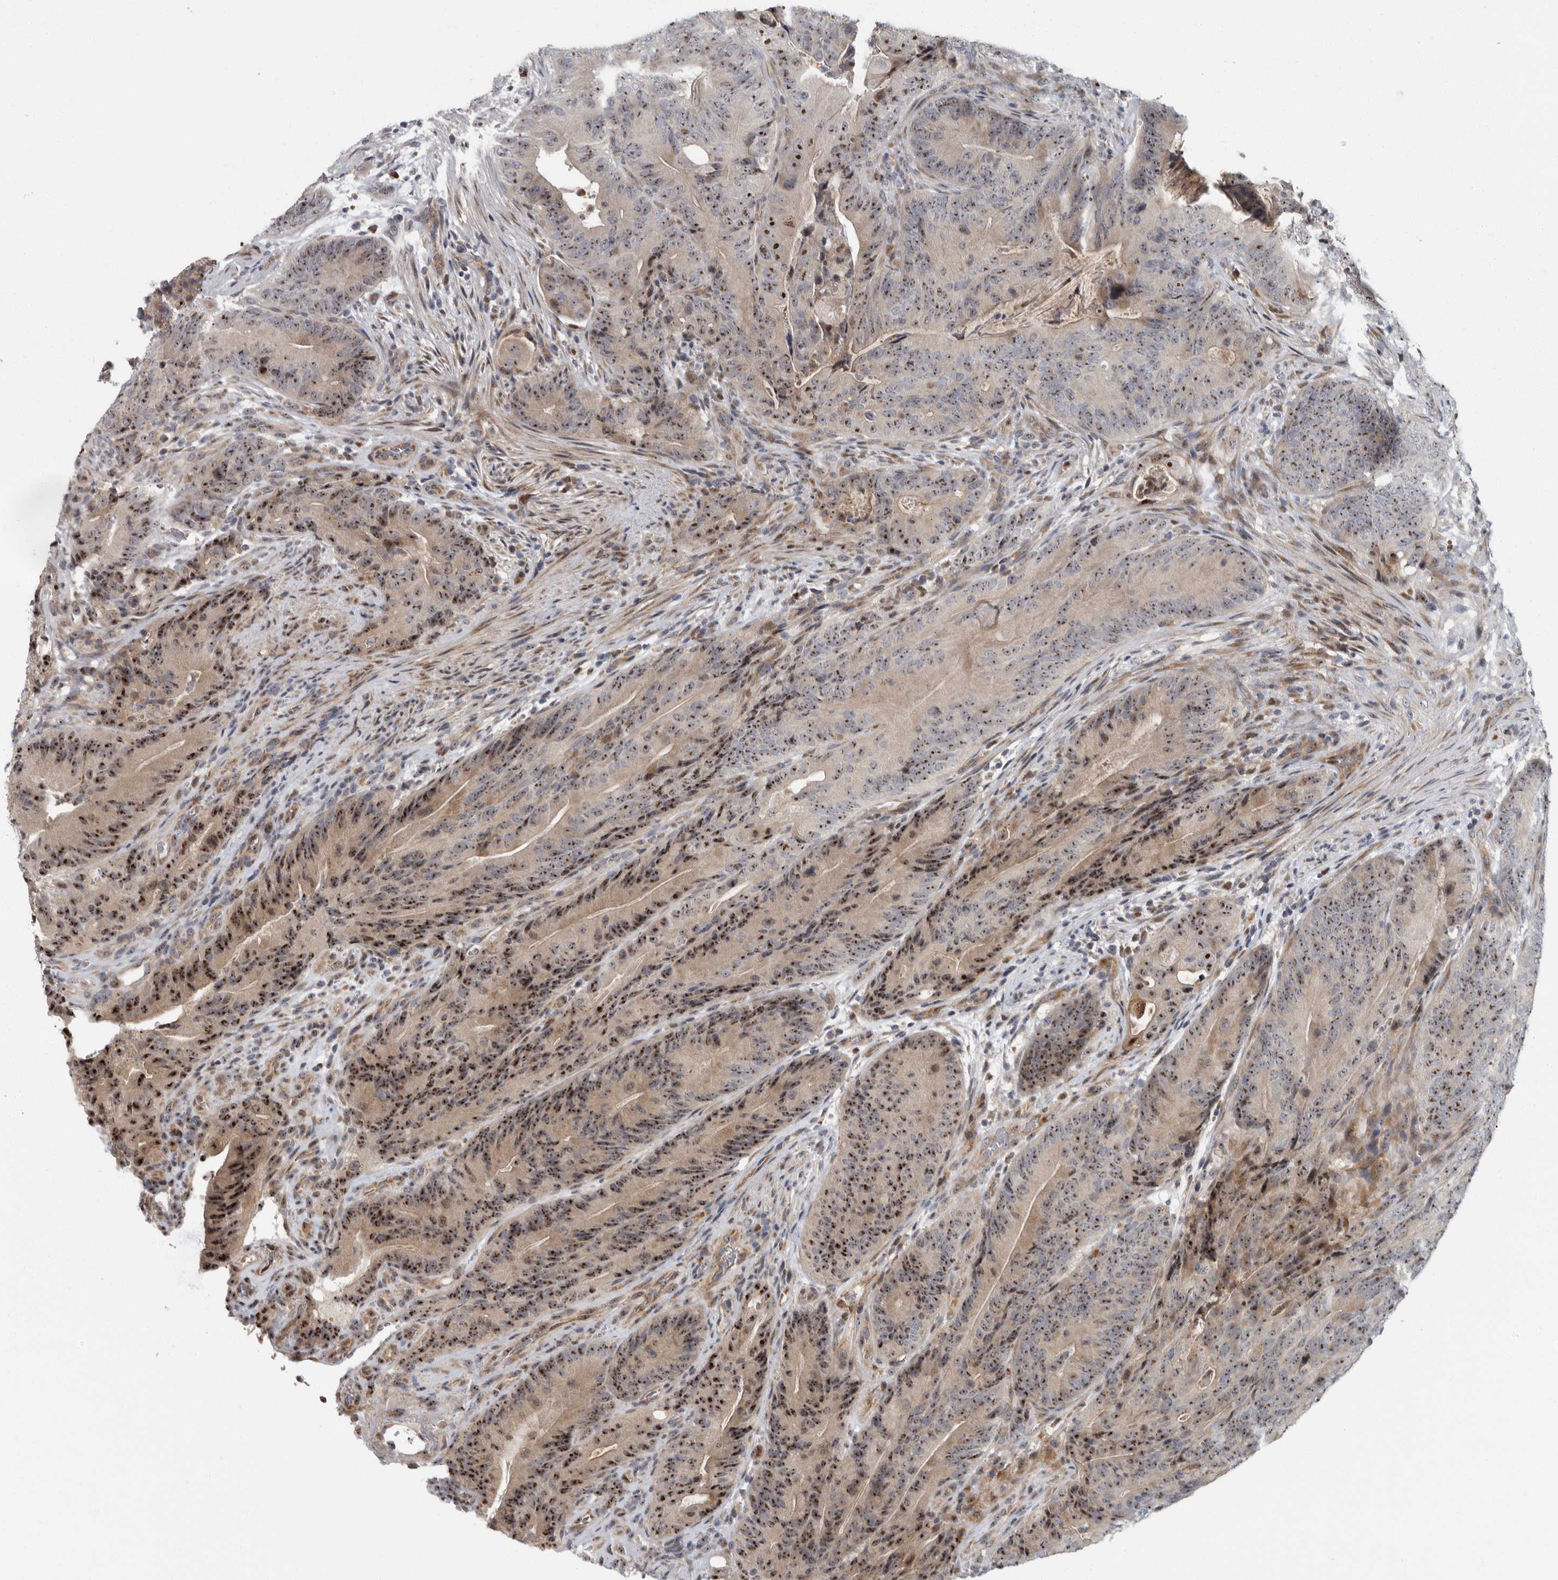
{"staining": {"intensity": "strong", "quantity": ">75%", "location": "cytoplasmic/membranous,nuclear"}, "tissue": "colorectal cancer", "cell_type": "Tumor cells", "image_type": "cancer", "snomed": [{"axis": "morphology", "description": "Normal tissue, NOS"}, {"axis": "topography", "description": "Colon"}], "caption": "Strong cytoplasmic/membranous and nuclear positivity is seen in about >75% of tumor cells in colorectal cancer.", "gene": "PDCD11", "patient": {"sex": "female", "age": 82}}